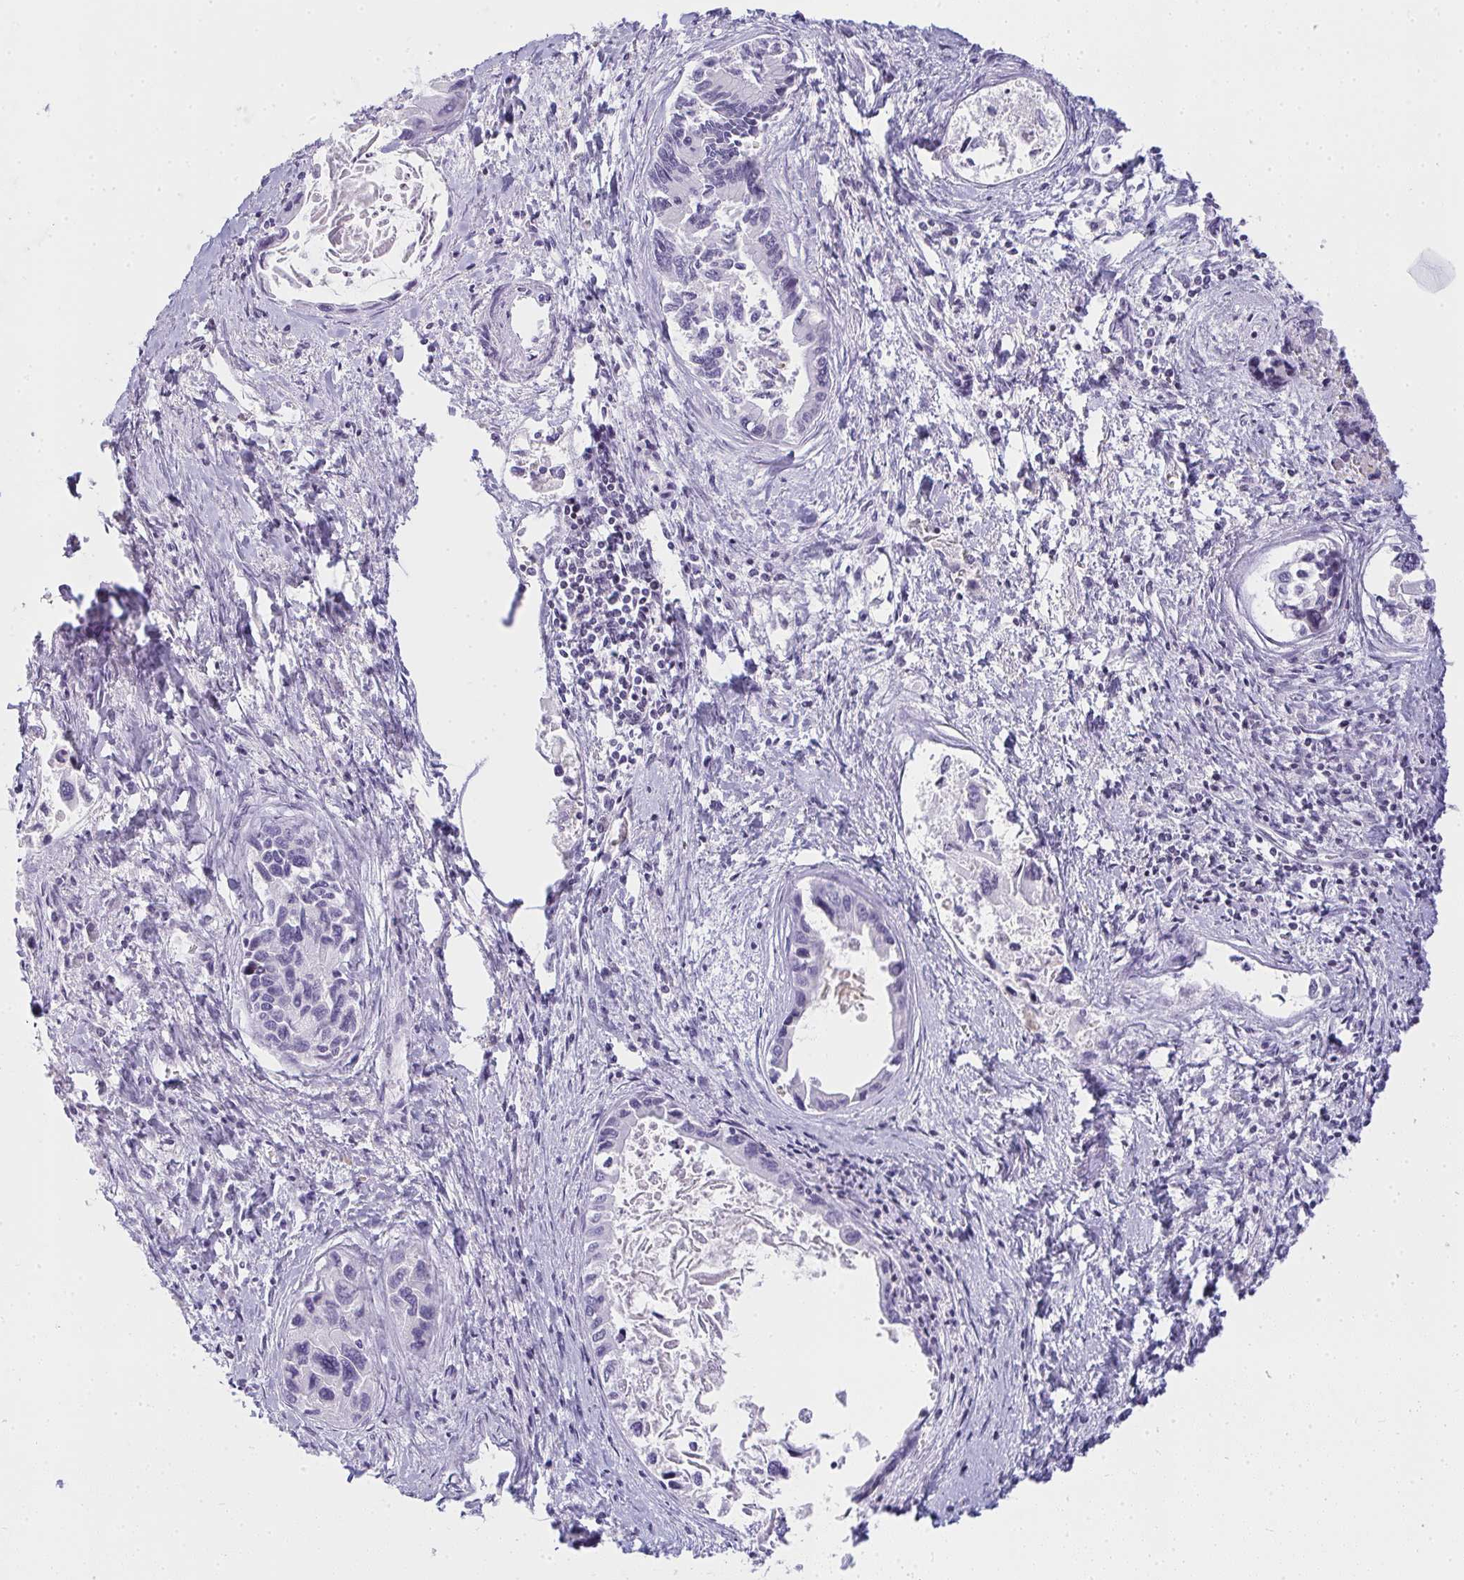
{"staining": {"intensity": "negative", "quantity": "none", "location": "none"}, "tissue": "liver cancer", "cell_type": "Tumor cells", "image_type": "cancer", "snomed": [{"axis": "morphology", "description": "Cholangiocarcinoma"}, {"axis": "topography", "description": "Liver"}], "caption": "The image shows no staining of tumor cells in liver cholangiocarcinoma. (Brightfield microscopy of DAB immunohistochemistry at high magnification).", "gene": "ZNF182", "patient": {"sex": "male", "age": 66}}